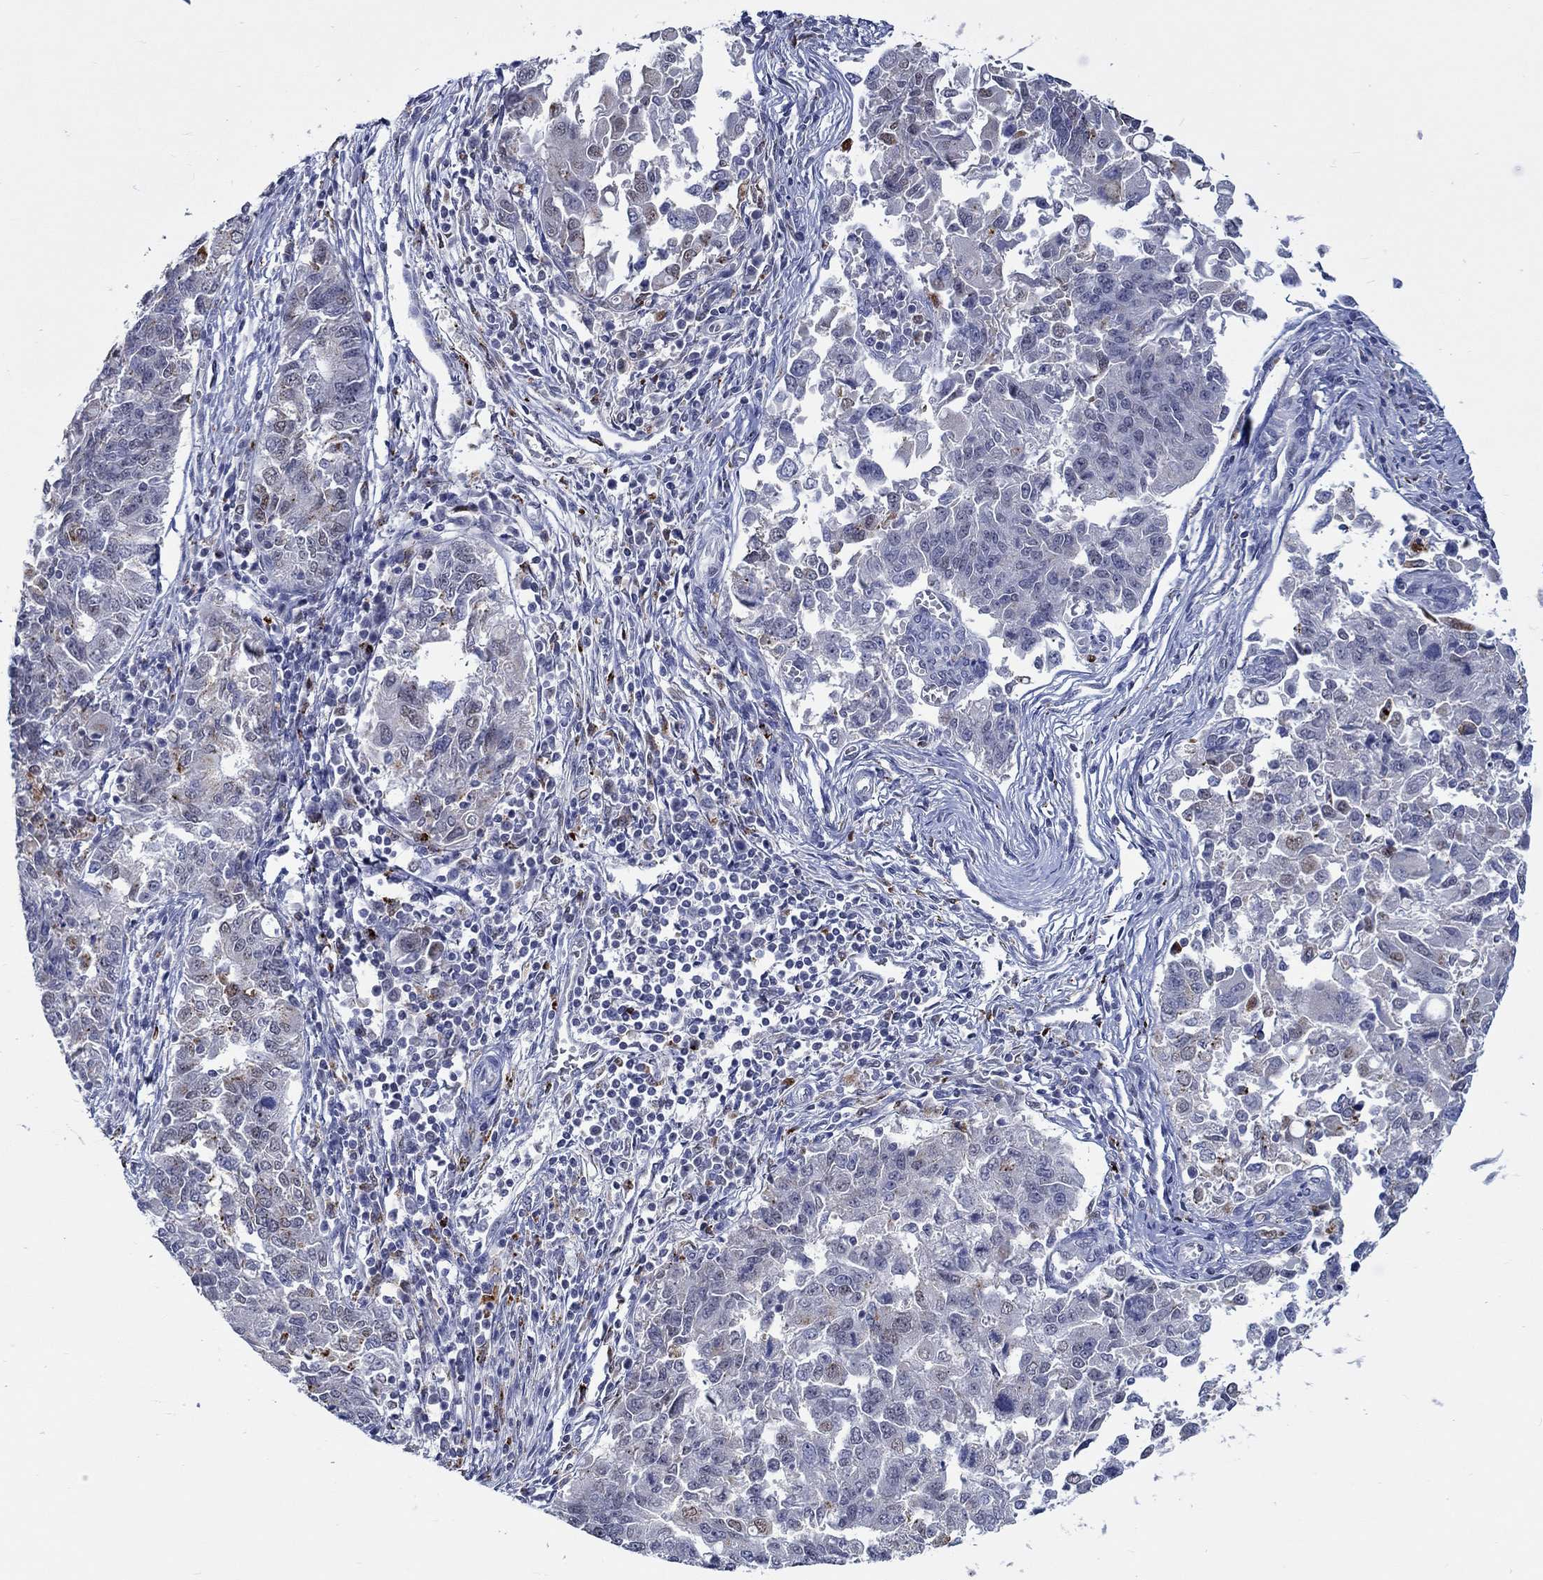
{"staining": {"intensity": "negative", "quantity": "none", "location": "none"}, "tissue": "endometrial cancer", "cell_type": "Tumor cells", "image_type": "cancer", "snomed": [{"axis": "morphology", "description": "Adenocarcinoma, NOS"}, {"axis": "topography", "description": "Endometrium"}], "caption": "Image shows no protein expression in tumor cells of endometrial cancer (adenocarcinoma) tissue.", "gene": "GATA2", "patient": {"sex": "female", "age": 43}}